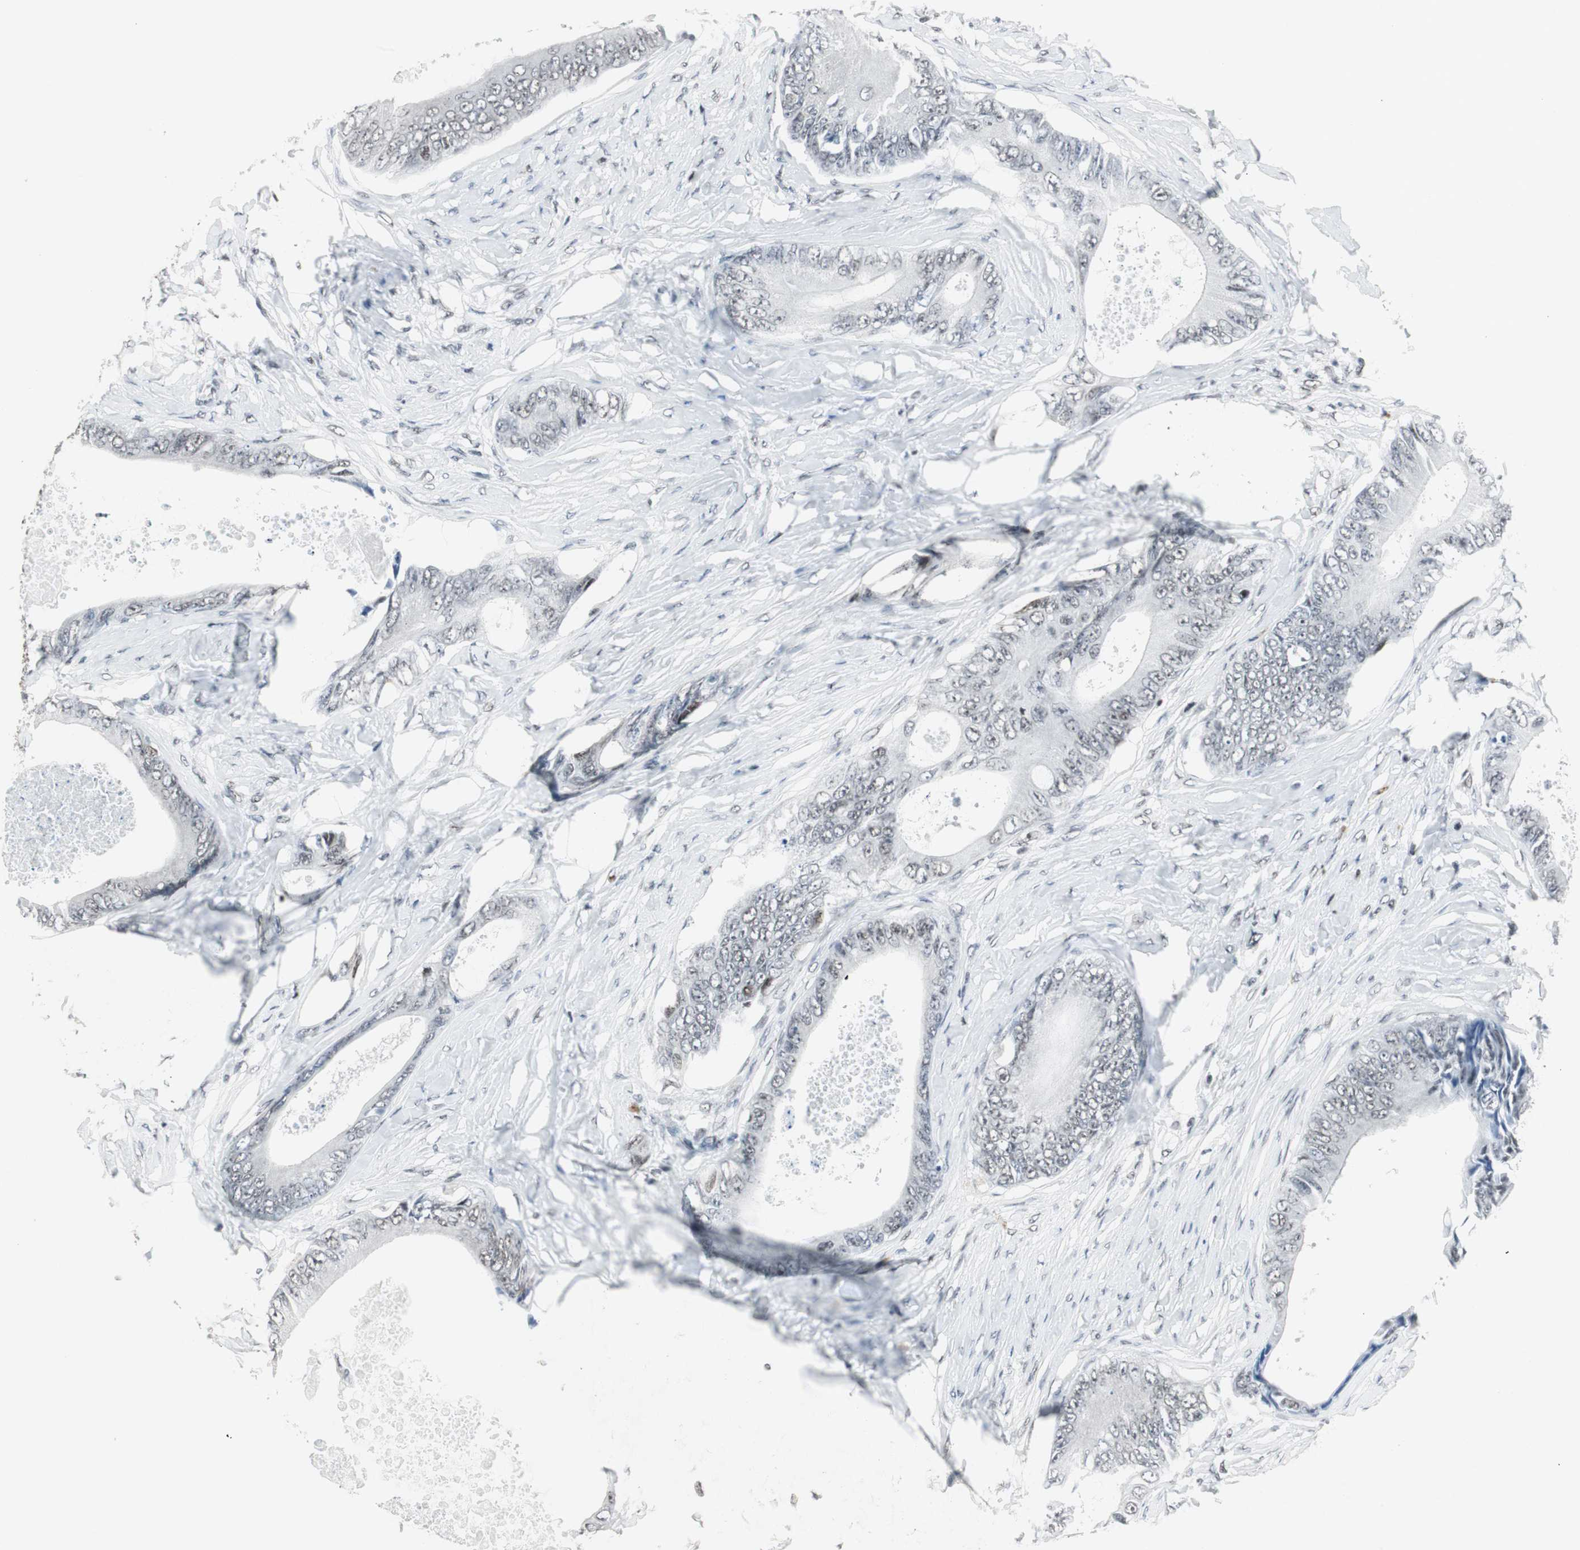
{"staining": {"intensity": "negative", "quantity": "none", "location": "none"}, "tissue": "colorectal cancer", "cell_type": "Tumor cells", "image_type": "cancer", "snomed": [{"axis": "morphology", "description": "Normal tissue, NOS"}, {"axis": "morphology", "description": "Adenocarcinoma, NOS"}, {"axis": "topography", "description": "Rectum"}, {"axis": "topography", "description": "Peripheral nerve tissue"}], "caption": "Immunohistochemistry photomicrograph of human adenocarcinoma (colorectal) stained for a protein (brown), which displays no staining in tumor cells.", "gene": "RAD9A", "patient": {"sex": "female", "age": 77}}